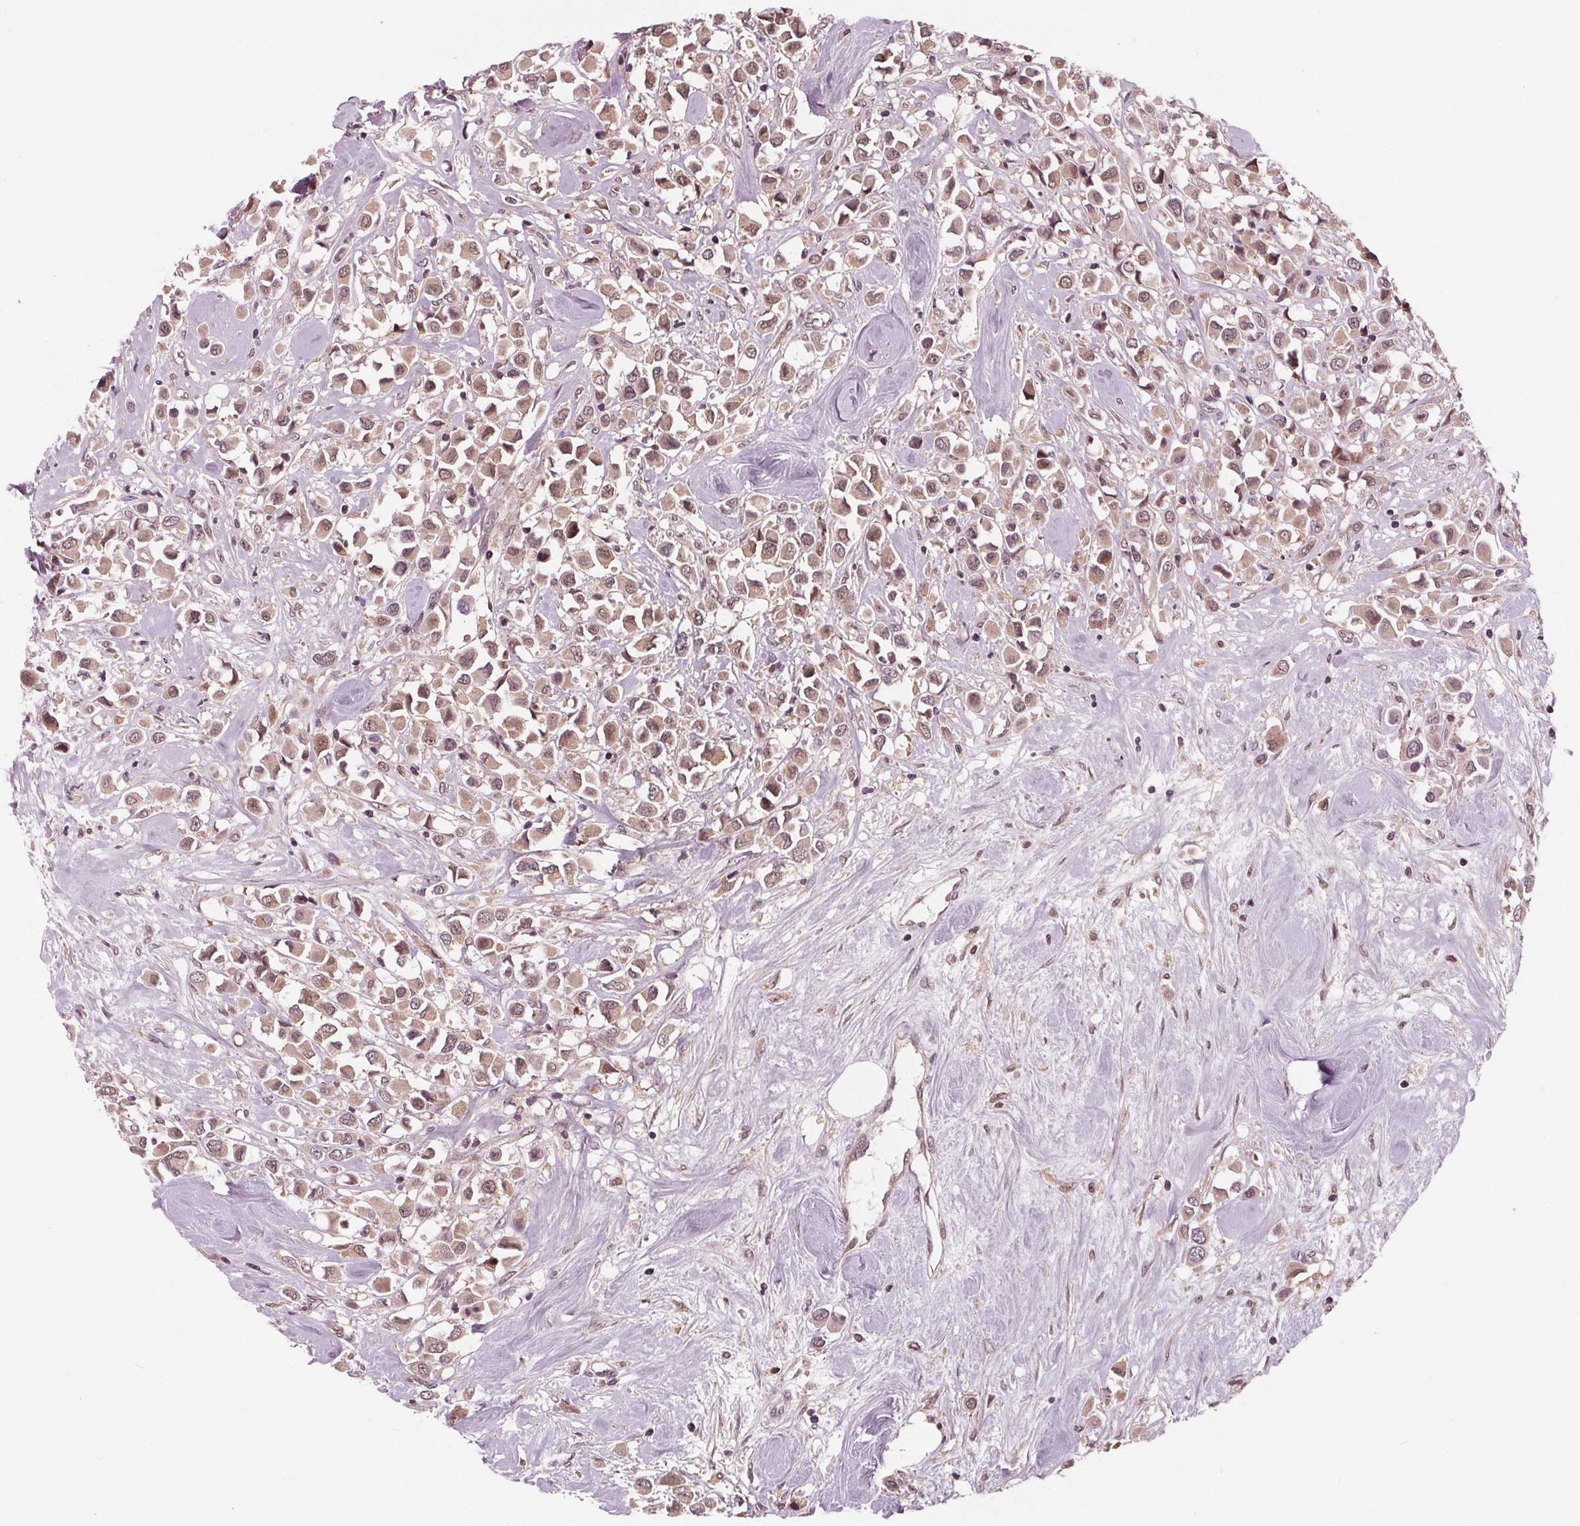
{"staining": {"intensity": "weak", "quantity": ">75%", "location": "cytoplasmic/membranous"}, "tissue": "breast cancer", "cell_type": "Tumor cells", "image_type": "cancer", "snomed": [{"axis": "morphology", "description": "Duct carcinoma"}, {"axis": "topography", "description": "Breast"}], "caption": "Protein positivity by IHC displays weak cytoplasmic/membranous expression in about >75% of tumor cells in invasive ductal carcinoma (breast). The protein of interest is stained brown, and the nuclei are stained in blue (DAB (3,3'-diaminobenzidine) IHC with brightfield microscopy, high magnification).", "gene": "STAT3", "patient": {"sex": "female", "age": 61}}